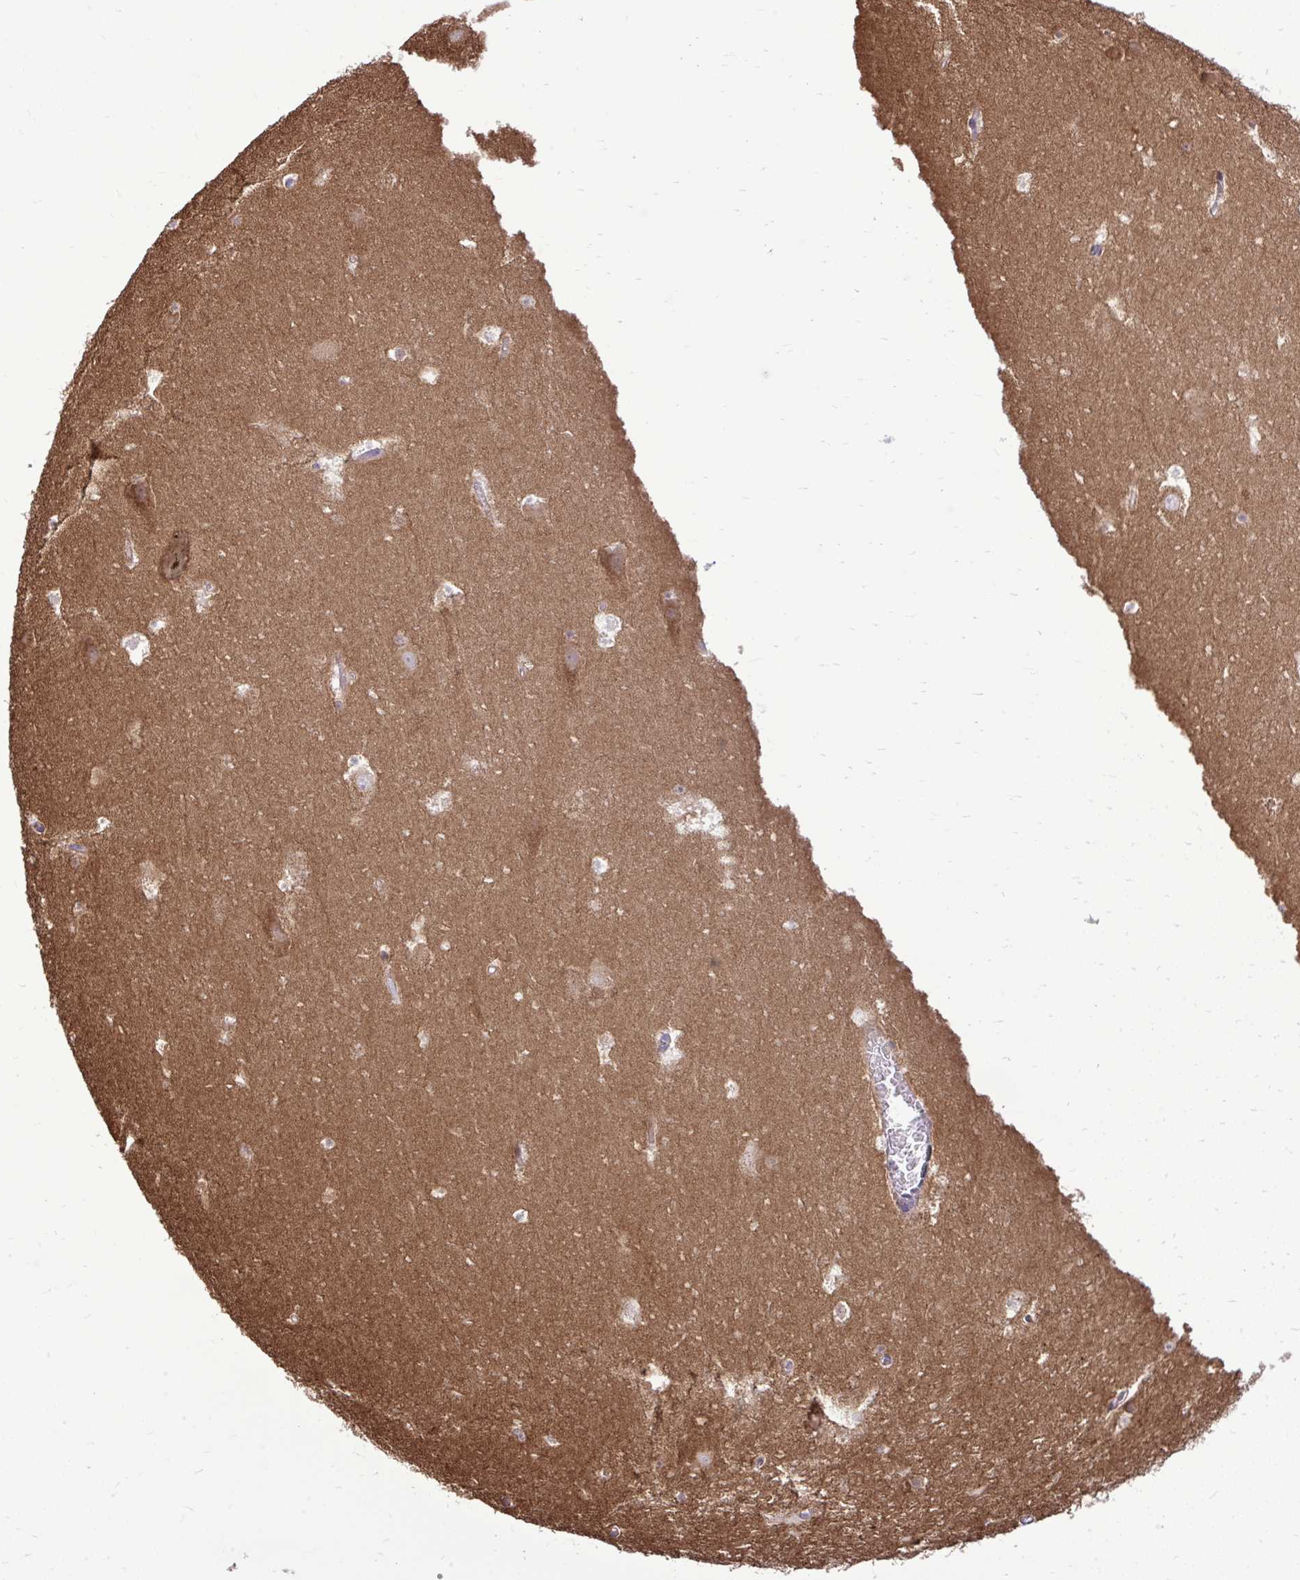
{"staining": {"intensity": "negative", "quantity": "none", "location": "none"}, "tissue": "hippocampus", "cell_type": "Glial cells", "image_type": "normal", "snomed": [{"axis": "morphology", "description": "Normal tissue, NOS"}, {"axis": "topography", "description": "Hippocampus"}], "caption": "An IHC image of normal hippocampus is shown. There is no staining in glial cells of hippocampus. (Brightfield microscopy of DAB immunohistochemistry (IHC) at high magnification).", "gene": "PAIP2", "patient": {"sex": "female", "age": 42}}